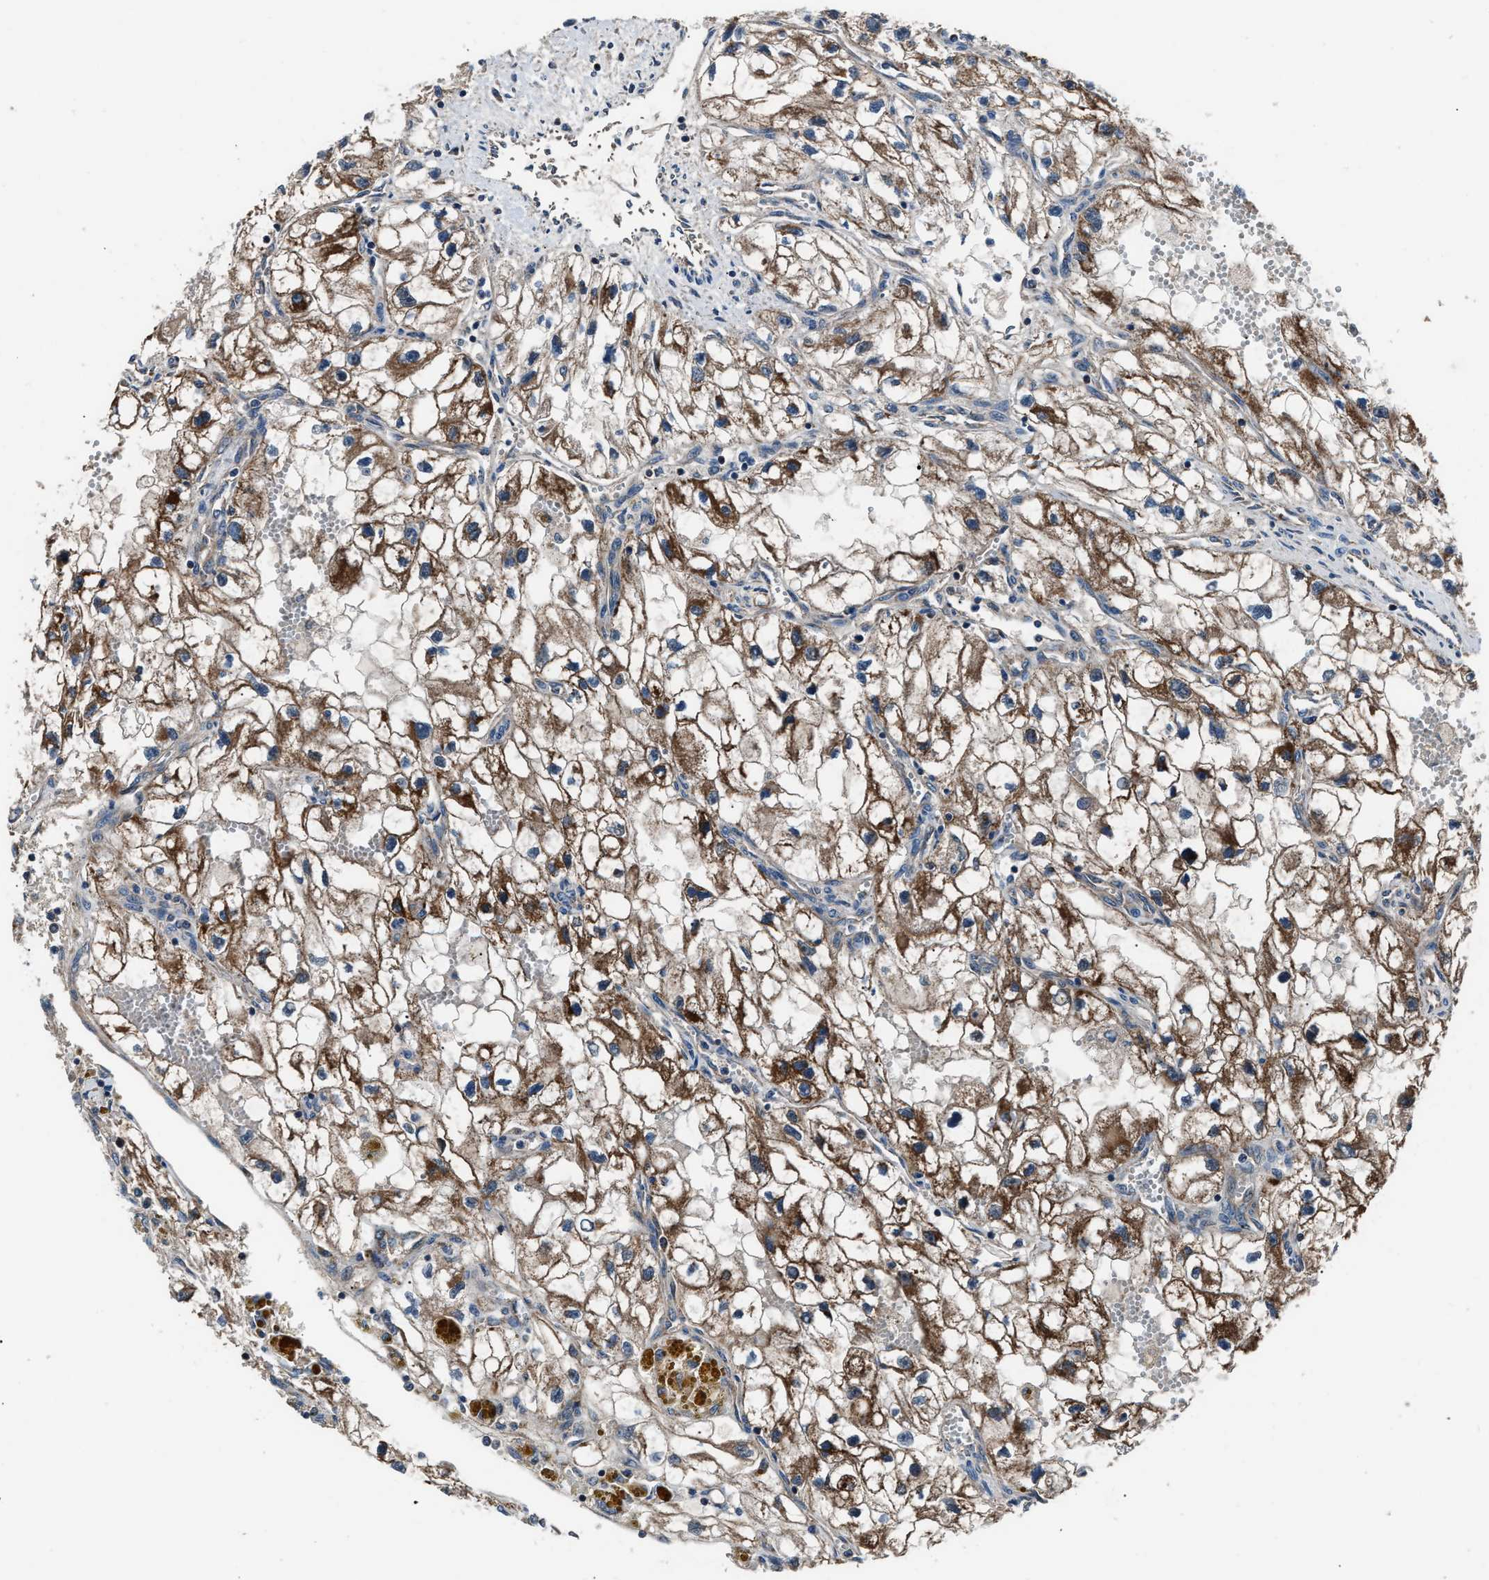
{"staining": {"intensity": "moderate", "quantity": ">75%", "location": "cytoplasmic/membranous"}, "tissue": "renal cancer", "cell_type": "Tumor cells", "image_type": "cancer", "snomed": [{"axis": "morphology", "description": "Adenocarcinoma, NOS"}, {"axis": "topography", "description": "Kidney"}], "caption": "A histopathology image showing moderate cytoplasmic/membranous positivity in about >75% of tumor cells in renal adenocarcinoma, as visualized by brown immunohistochemical staining.", "gene": "GGCT", "patient": {"sex": "female", "age": 70}}